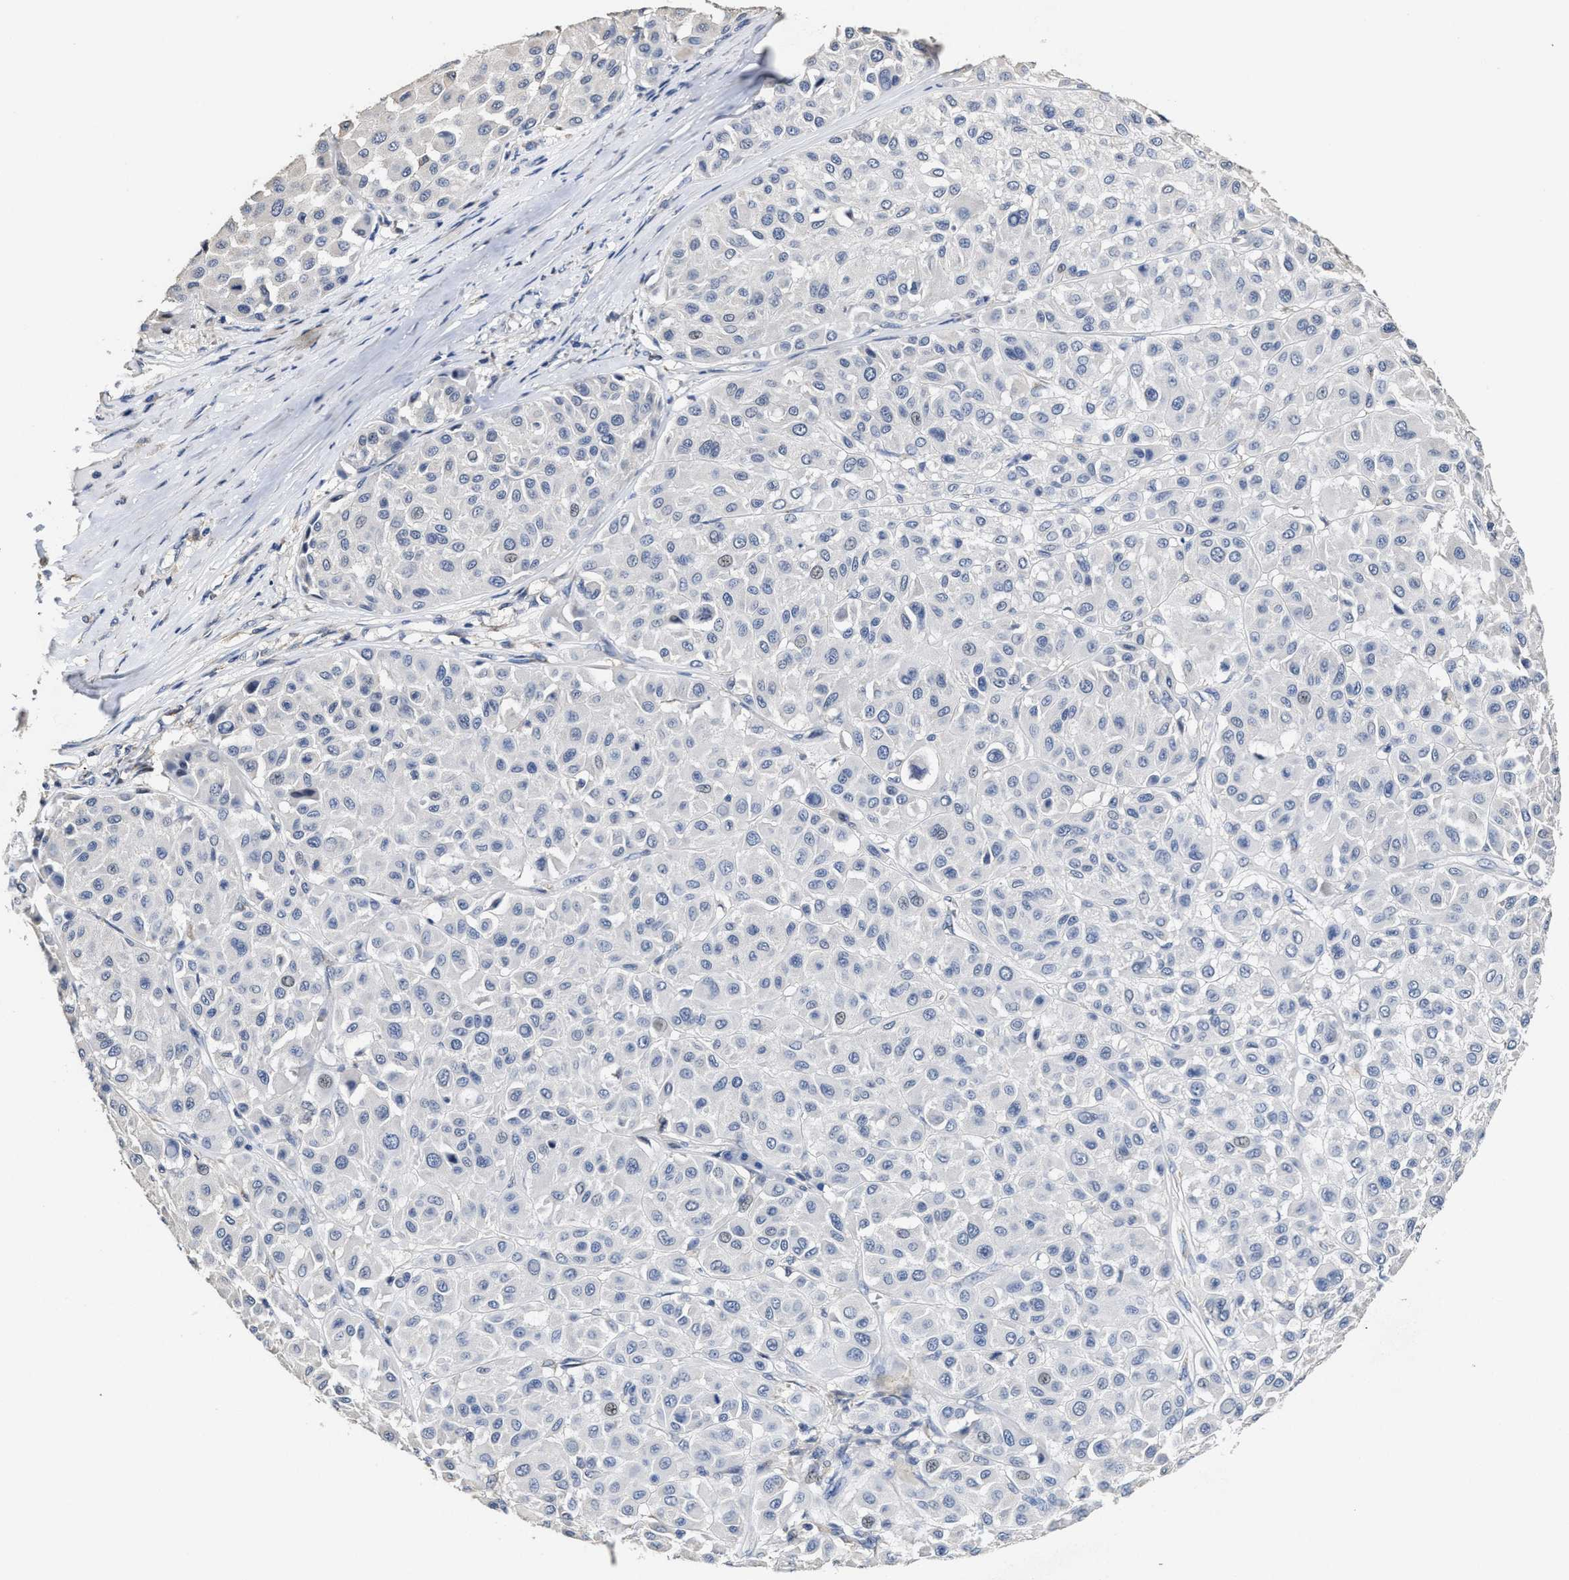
{"staining": {"intensity": "negative", "quantity": "none", "location": "none"}, "tissue": "melanoma", "cell_type": "Tumor cells", "image_type": "cancer", "snomed": [{"axis": "morphology", "description": "Malignant melanoma, Metastatic site"}, {"axis": "topography", "description": "Soft tissue"}], "caption": "Immunohistochemical staining of malignant melanoma (metastatic site) reveals no significant expression in tumor cells.", "gene": "ZFAT", "patient": {"sex": "male", "age": 41}}